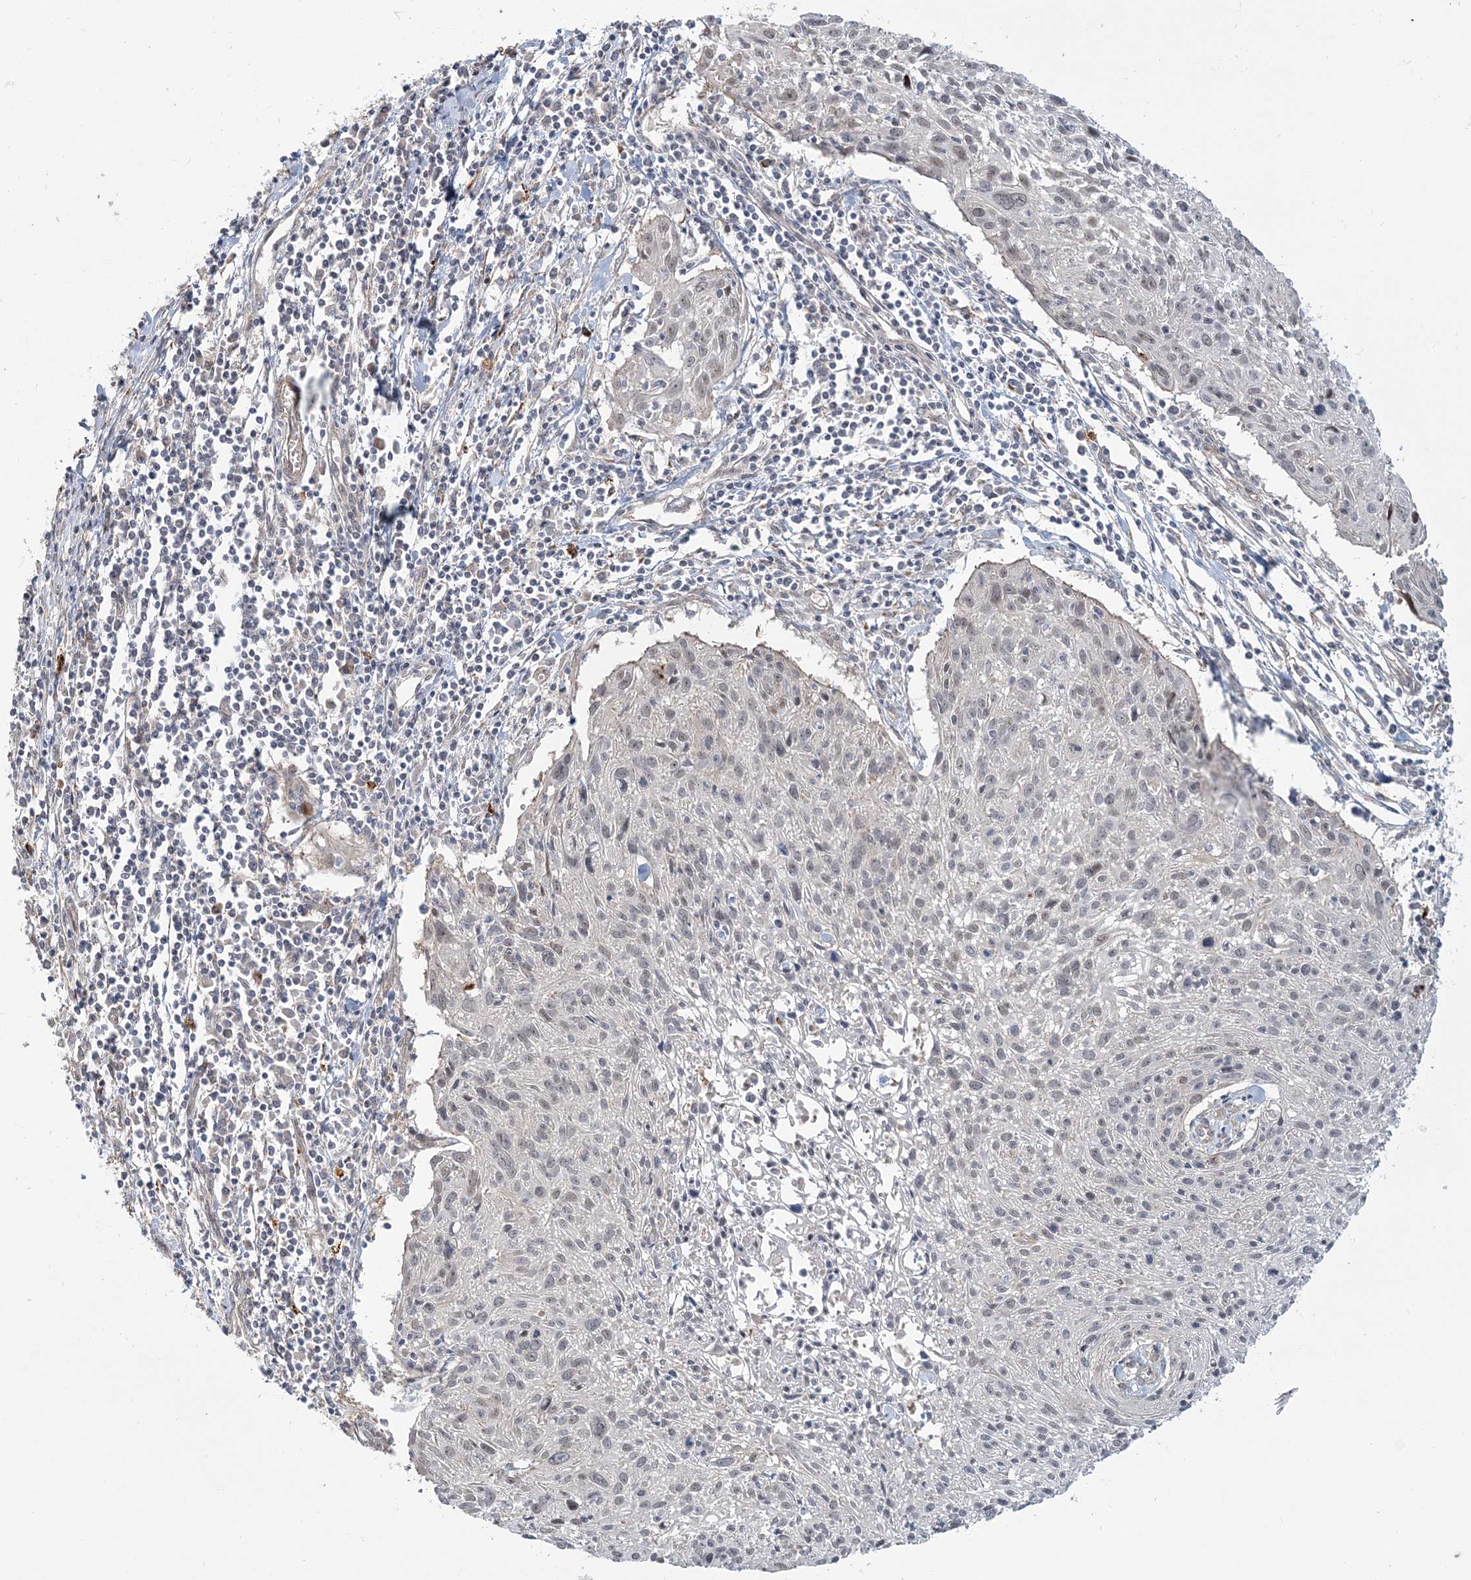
{"staining": {"intensity": "weak", "quantity": "<25%", "location": "nuclear"}, "tissue": "cervical cancer", "cell_type": "Tumor cells", "image_type": "cancer", "snomed": [{"axis": "morphology", "description": "Squamous cell carcinoma, NOS"}, {"axis": "topography", "description": "Cervix"}], "caption": "The immunohistochemistry image has no significant positivity in tumor cells of cervical cancer (squamous cell carcinoma) tissue.", "gene": "SH3PXD2A", "patient": {"sex": "female", "age": 51}}